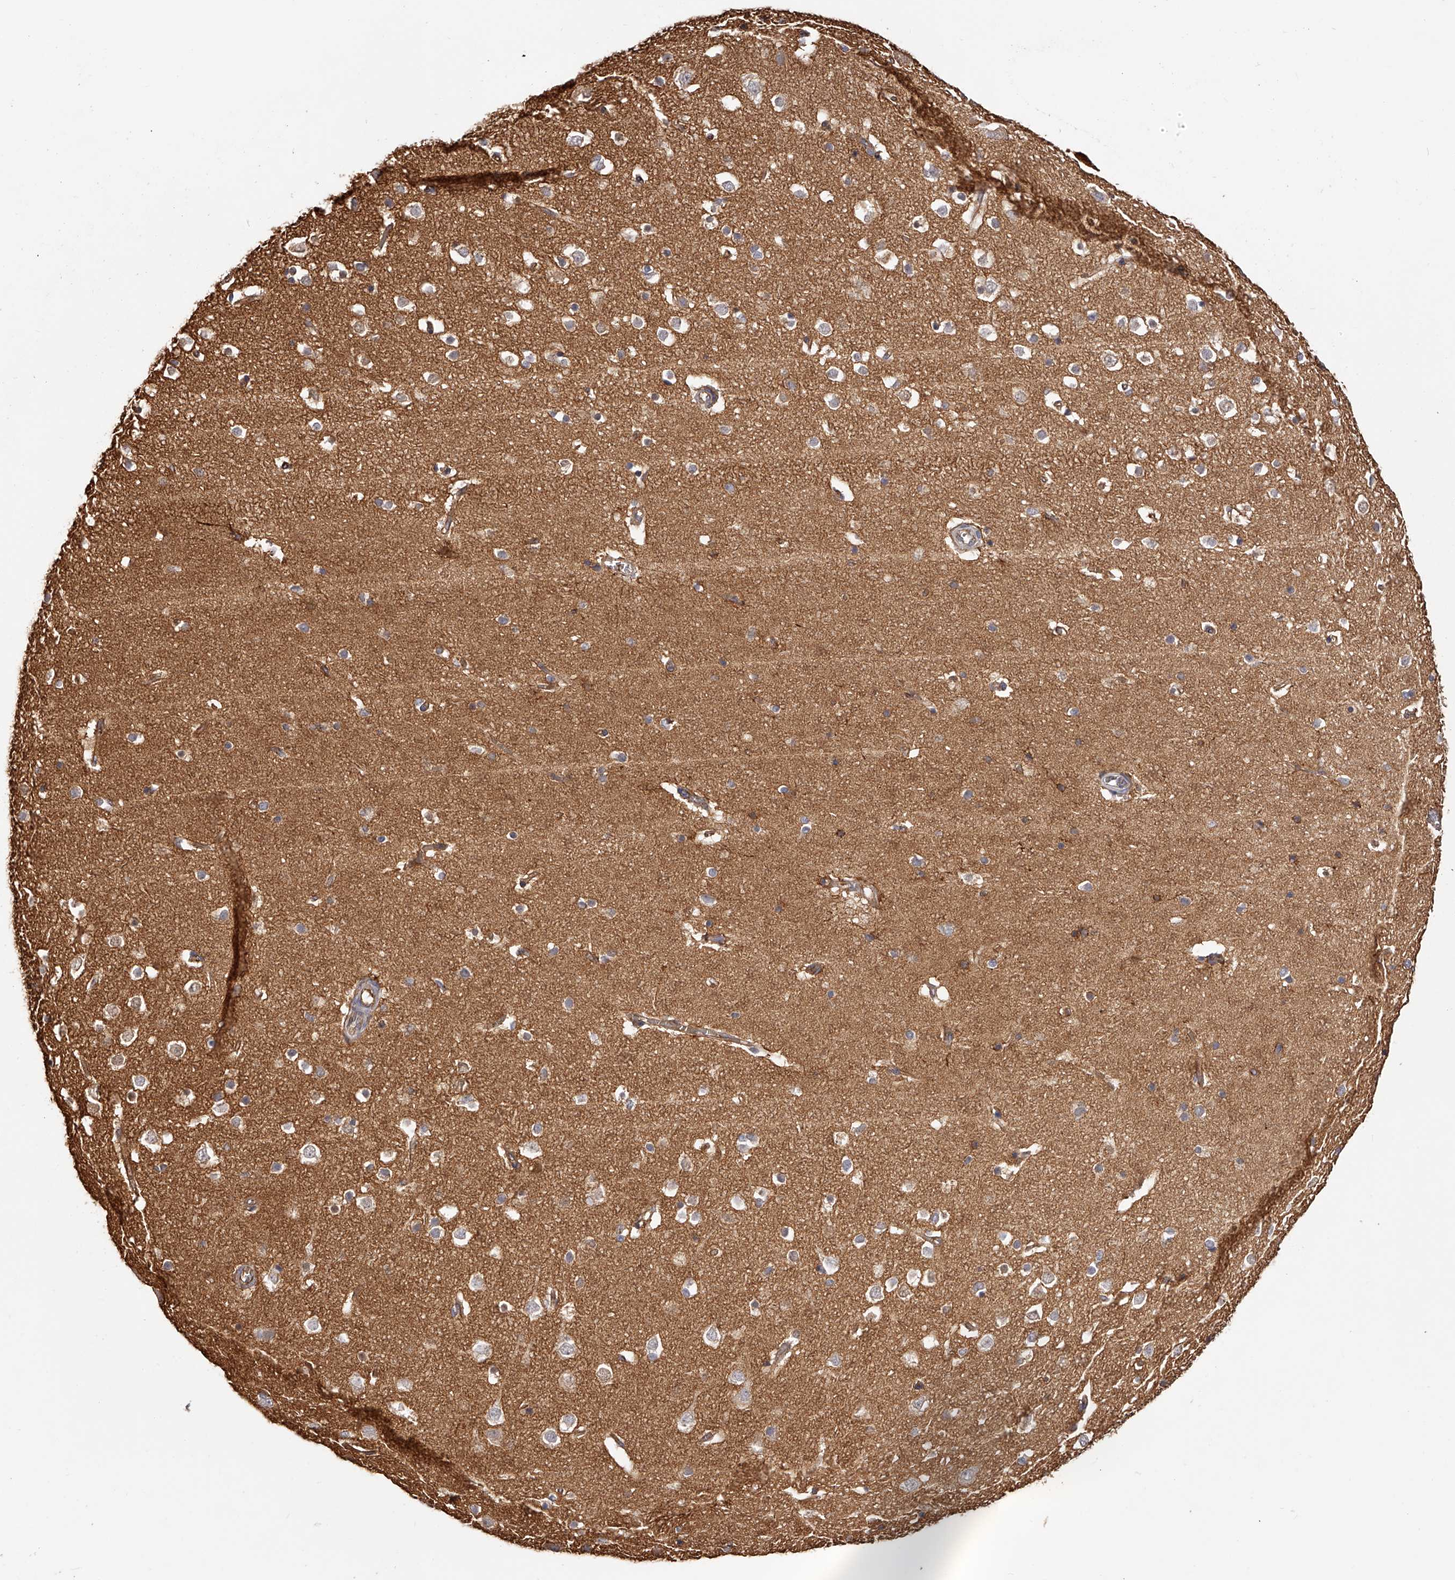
{"staining": {"intensity": "moderate", "quantity": ">75%", "location": "cytoplasmic/membranous"}, "tissue": "cerebral cortex", "cell_type": "Endothelial cells", "image_type": "normal", "snomed": [{"axis": "morphology", "description": "Normal tissue, NOS"}, {"axis": "topography", "description": "Cerebral cortex"}], "caption": "Cerebral cortex stained for a protein (brown) exhibits moderate cytoplasmic/membranous positive staining in about >75% of endothelial cells.", "gene": "LTV1", "patient": {"sex": "male", "age": 54}}